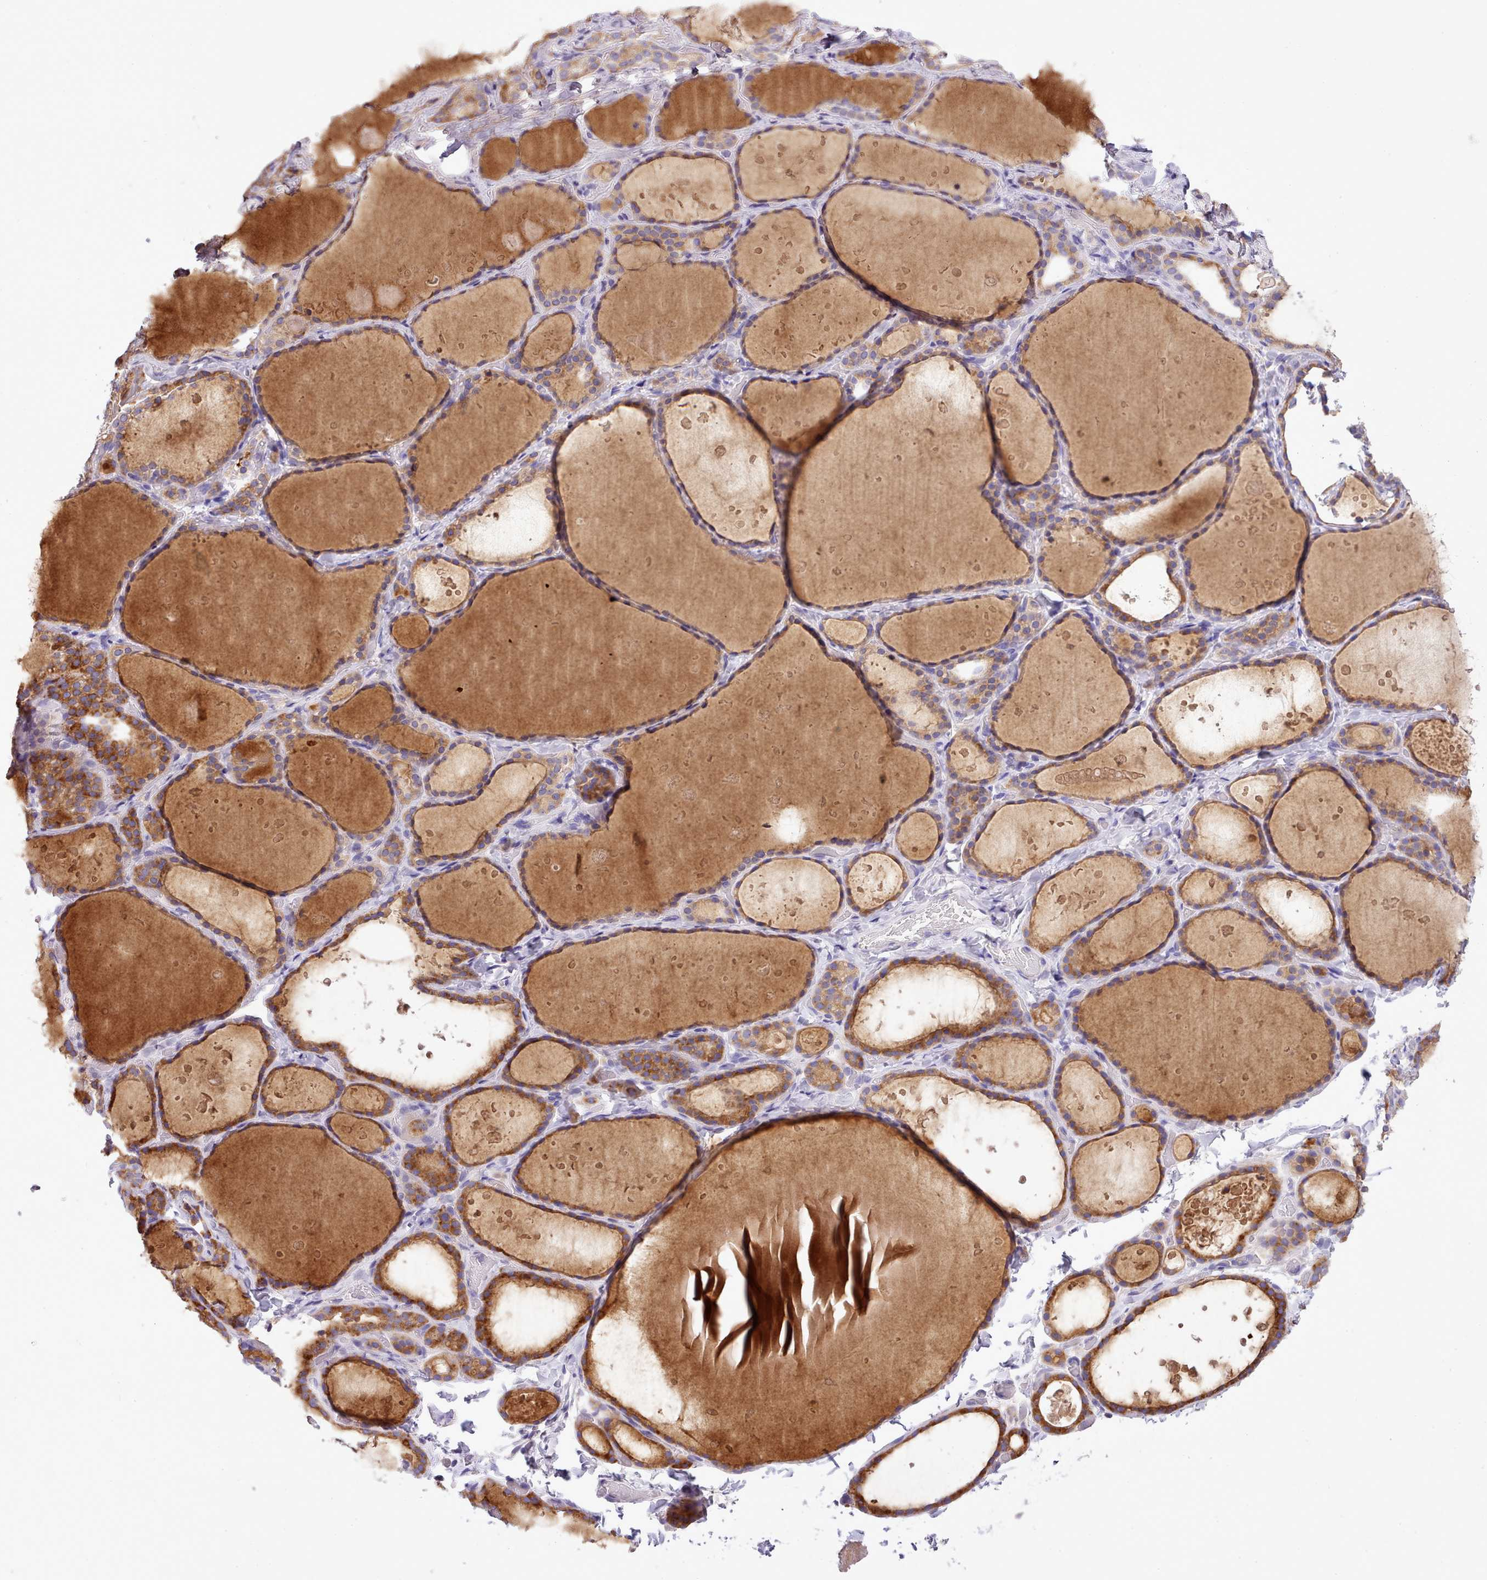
{"staining": {"intensity": "moderate", "quantity": "25%-75%", "location": "cytoplasmic/membranous"}, "tissue": "thyroid gland", "cell_type": "Glandular cells", "image_type": "normal", "snomed": [{"axis": "morphology", "description": "Normal tissue, NOS"}, {"axis": "topography", "description": "Thyroid gland"}], "caption": "This is a photomicrograph of immunohistochemistry (IHC) staining of normal thyroid gland, which shows moderate staining in the cytoplasmic/membranous of glandular cells.", "gene": "FAM83E", "patient": {"sex": "female", "age": 44}}